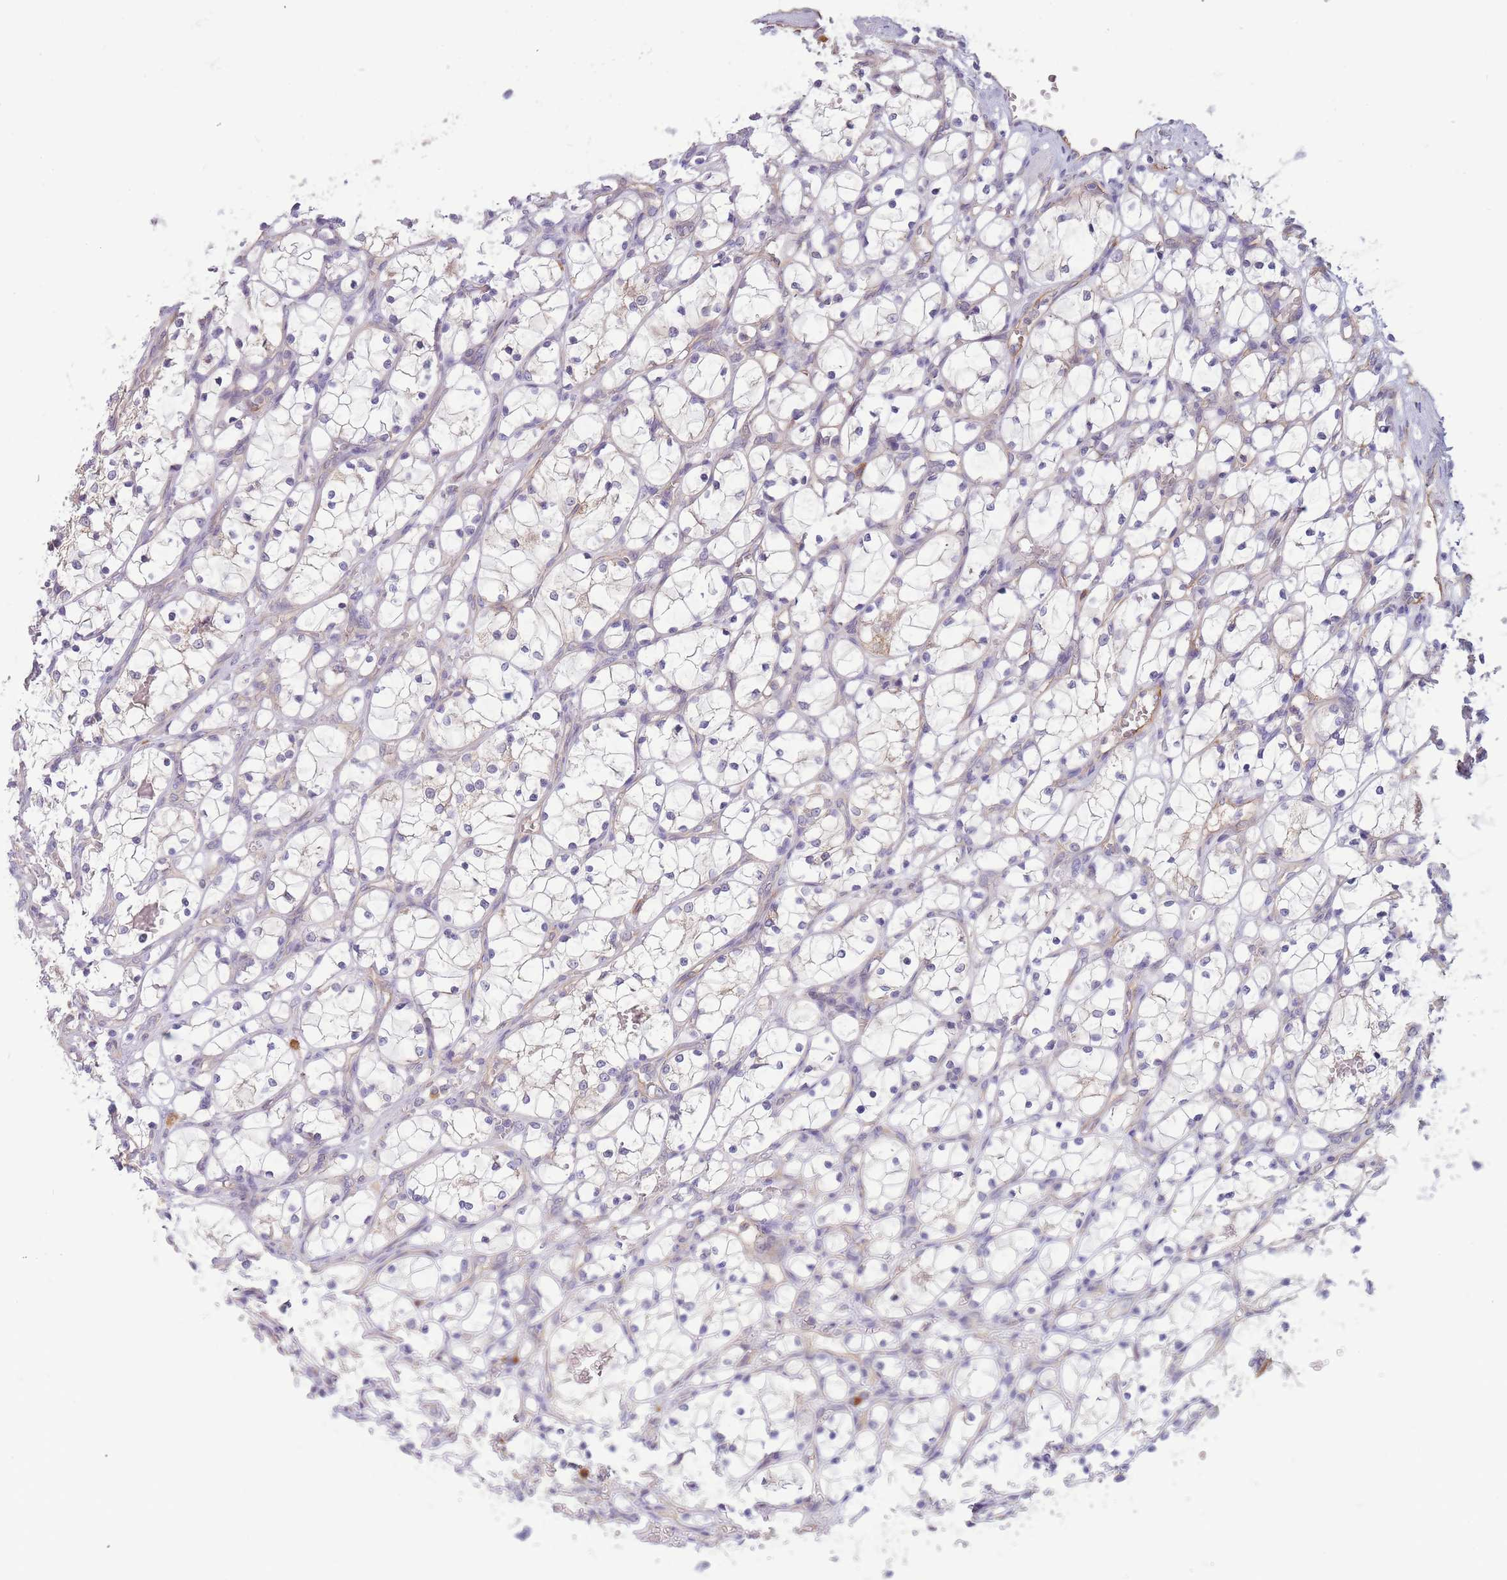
{"staining": {"intensity": "negative", "quantity": "none", "location": "none"}, "tissue": "renal cancer", "cell_type": "Tumor cells", "image_type": "cancer", "snomed": [{"axis": "morphology", "description": "Adenocarcinoma, NOS"}, {"axis": "topography", "description": "Kidney"}], "caption": "Image shows no significant protein positivity in tumor cells of renal adenocarcinoma.", "gene": "NDUFAF5", "patient": {"sex": "female", "age": 69}}